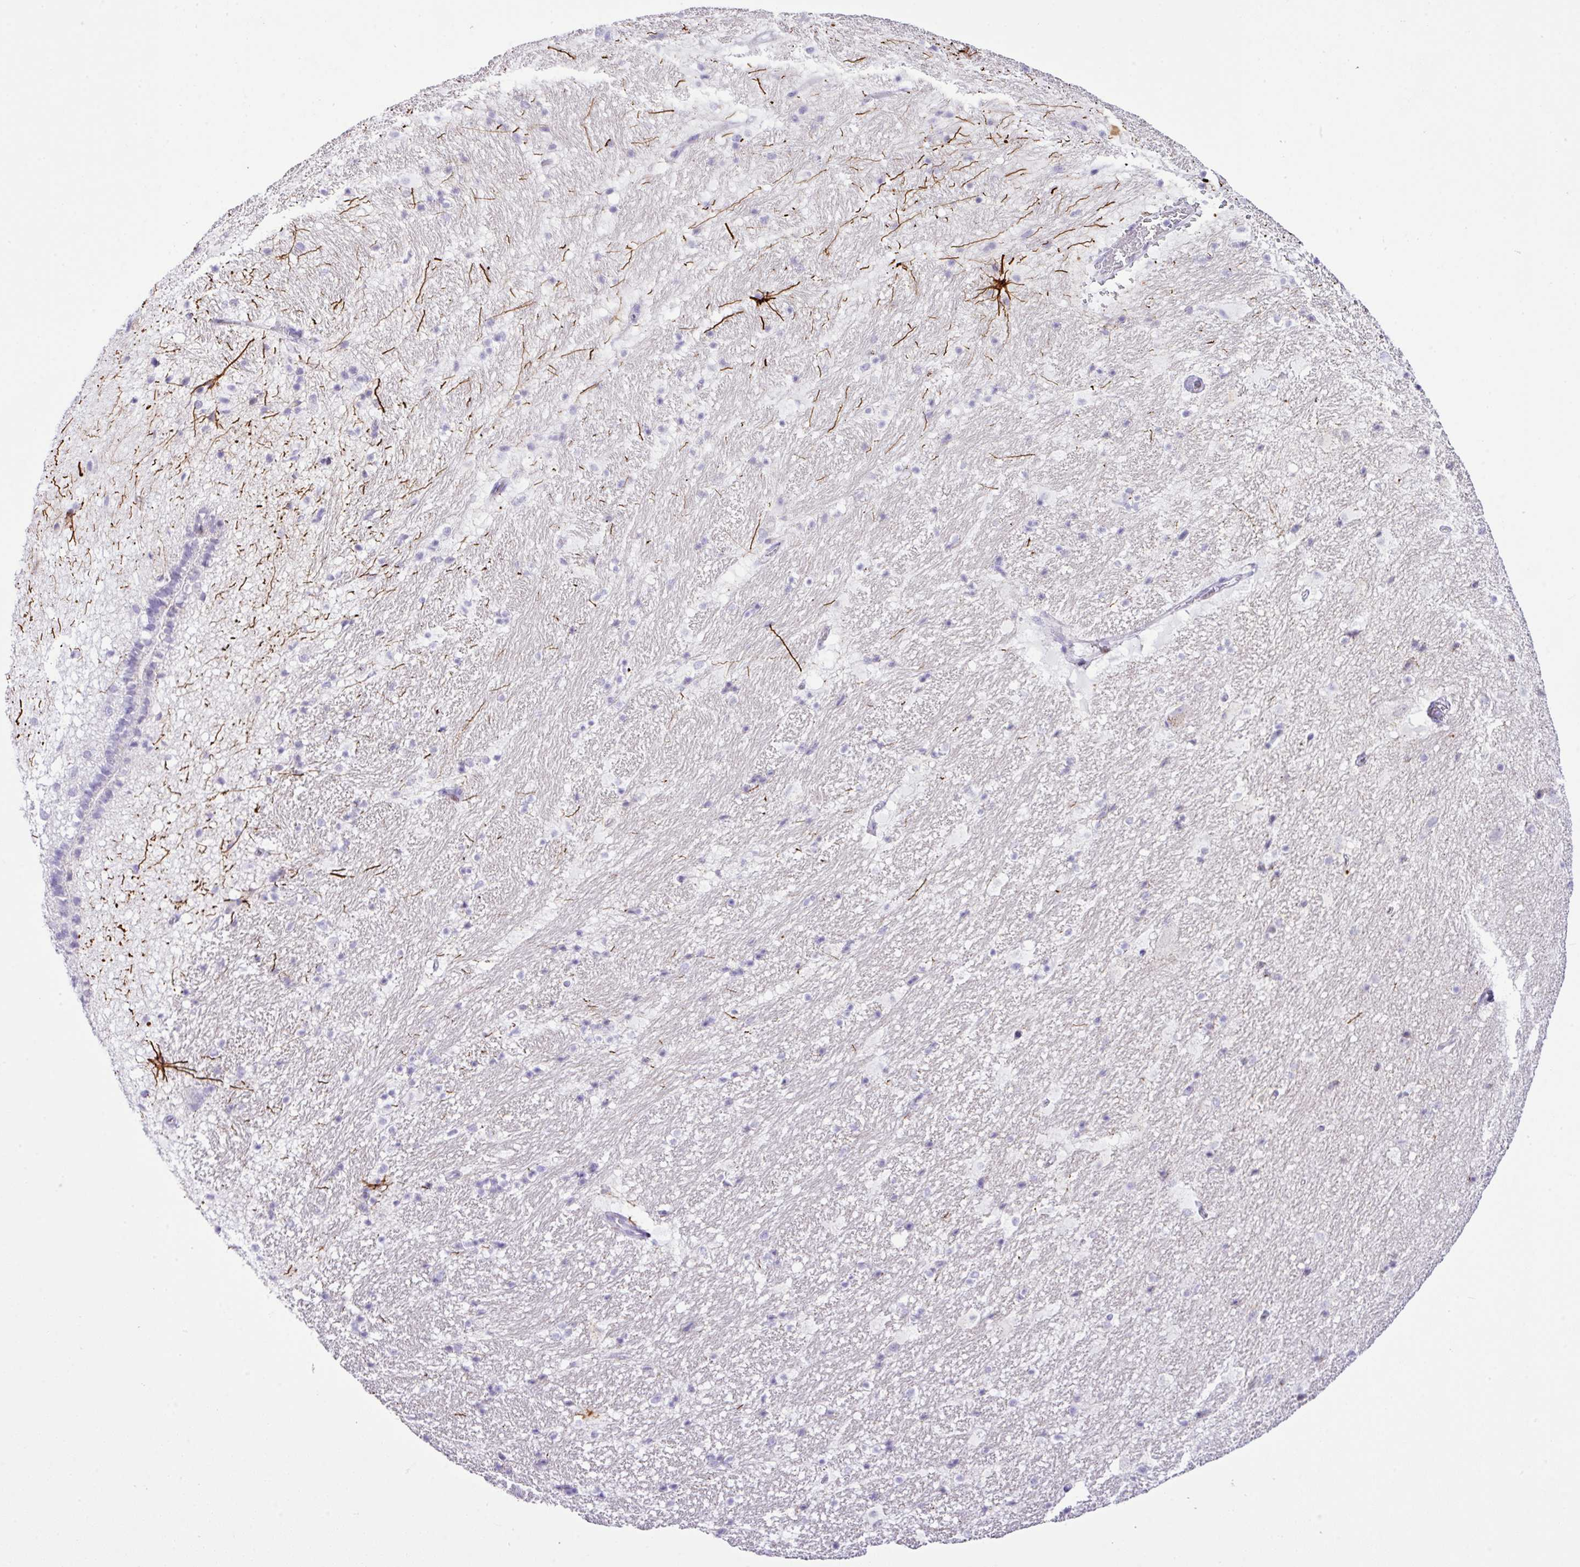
{"staining": {"intensity": "negative", "quantity": "none", "location": "none"}, "tissue": "hippocampus", "cell_type": "Glial cells", "image_type": "normal", "snomed": [{"axis": "morphology", "description": "Normal tissue, NOS"}, {"axis": "topography", "description": "Hippocampus"}], "caption": "Human hippocampus stained for a protein using immunohistochemistry (IHC) shows no positivity in glial cells.", "gene": "RCAN2", "patient": {"sex": "male", "age": 37}}